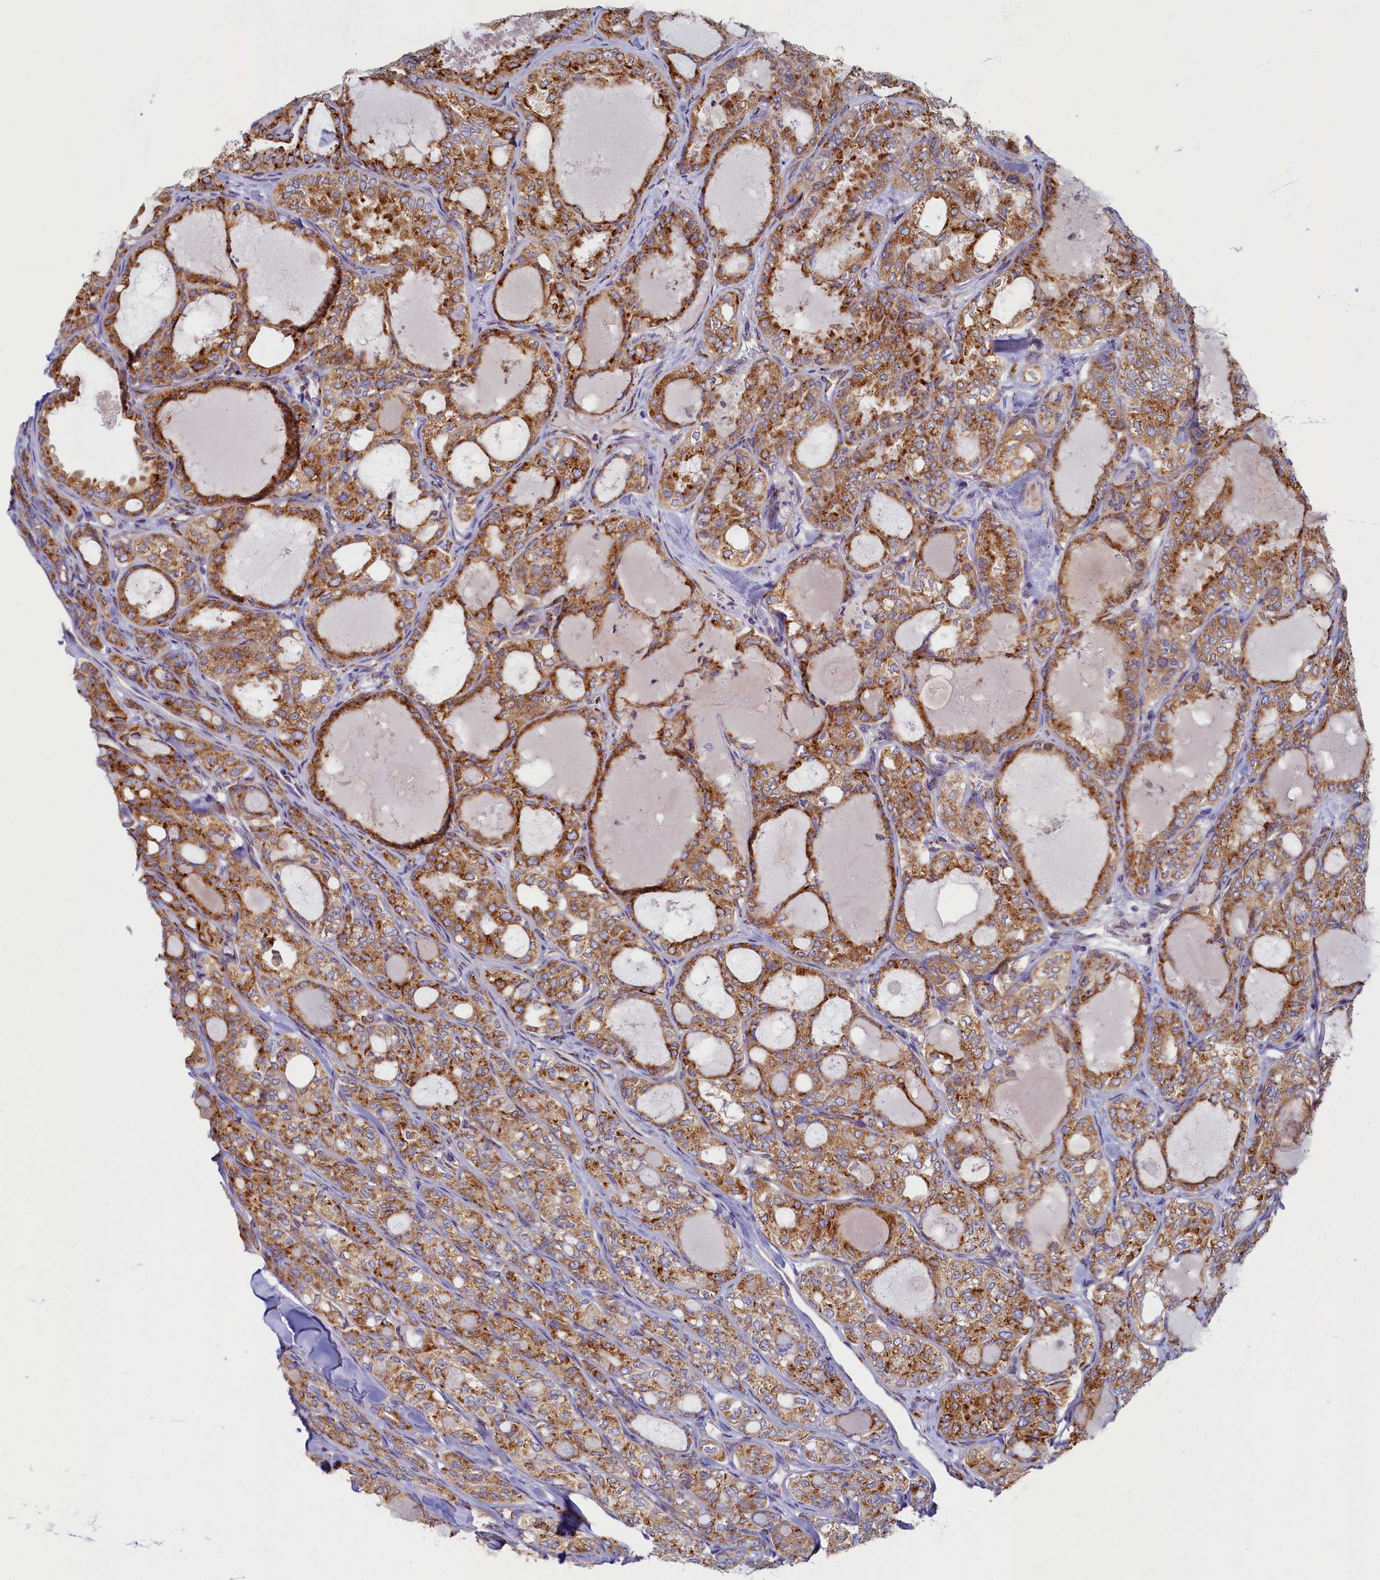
{"staining": {"intensity": "moderate", "quantity": ">75%", "location": "cytoplasmic/membranous"}, "tissue": "thyroid cancer", "cell_type": "Tumor cells", "image_type": "cancer", "snomed": [{"axis": "morphology", "description": "Follicular adenoma carcinoma, NOS"}, {"axis": "topography", "description": "Thyroid gland"}], "caption": "Thyroid follicular adenoma carcinoma stained with a protein marker exhibits moderate staining in tumor cells.", "gene": "TMEM18", "patient": {"sex": "male", "age": 75}}